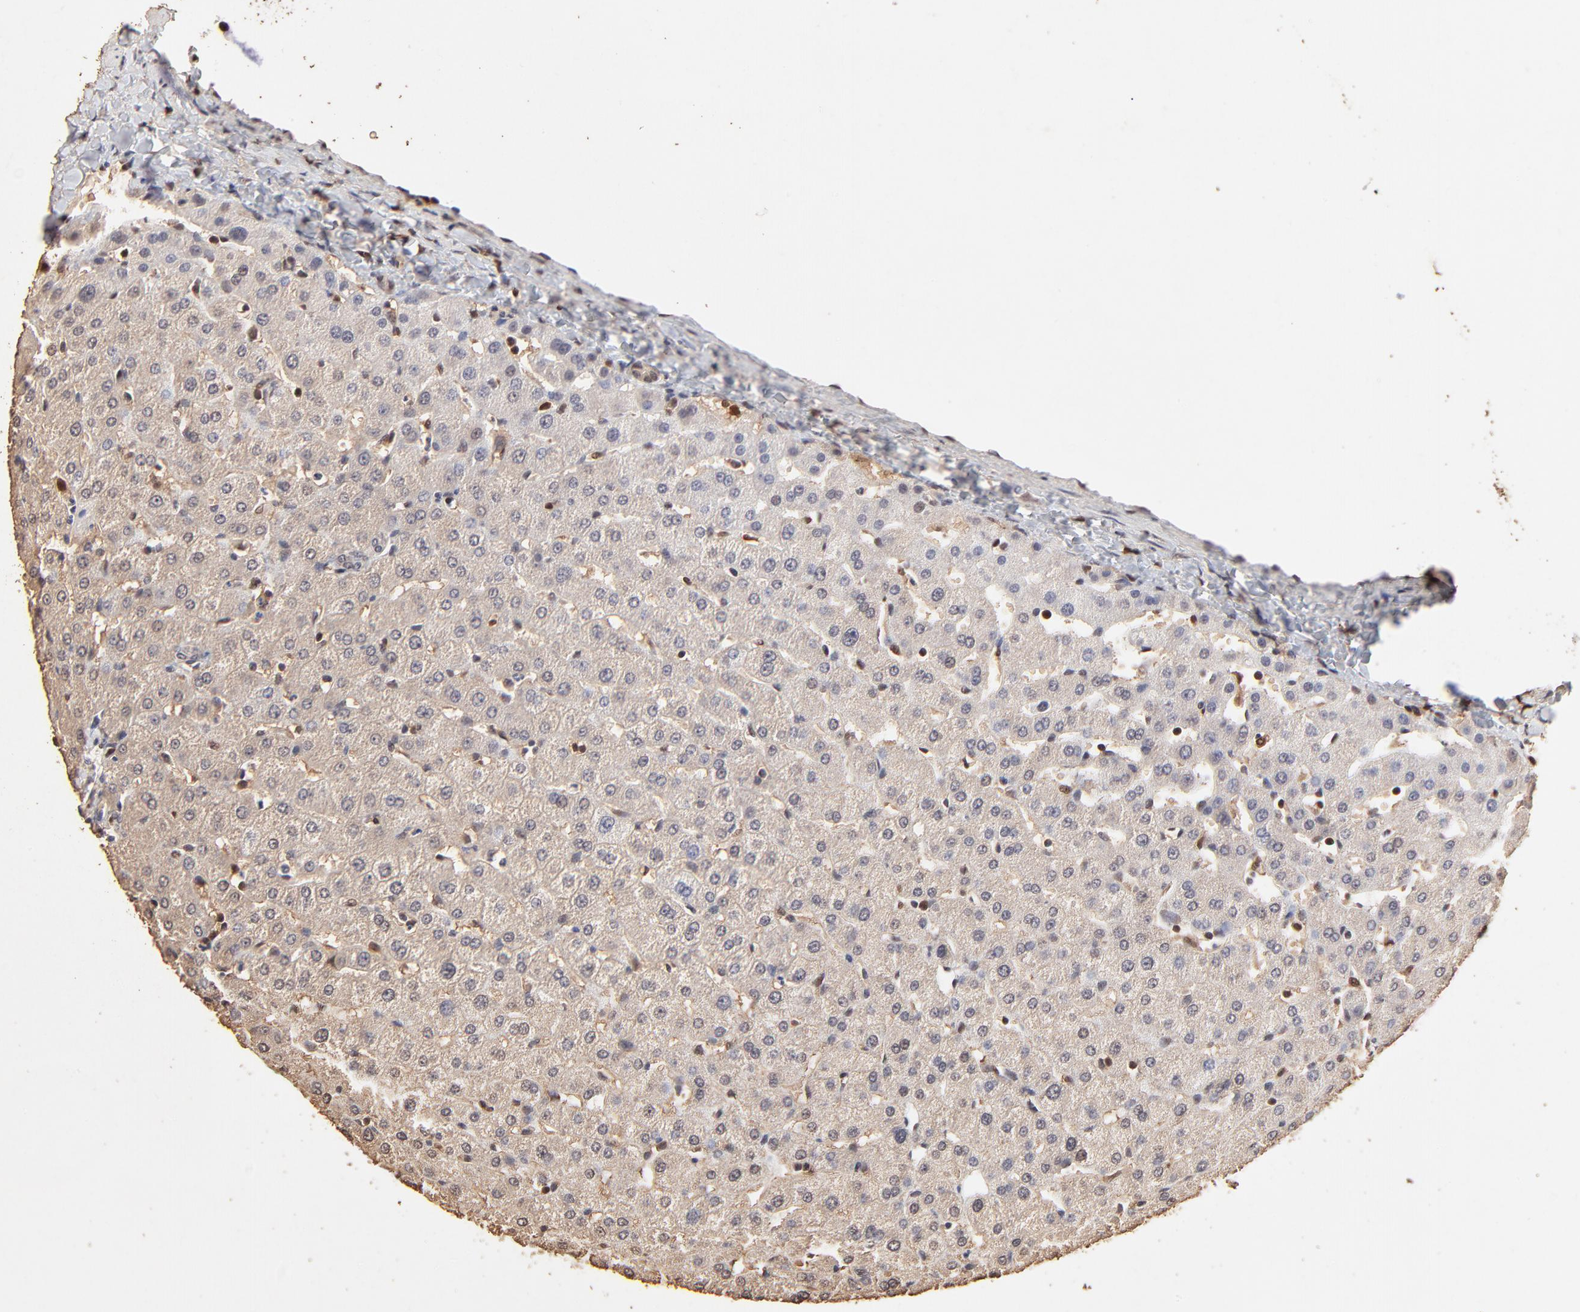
{"staining": {"intensity": "weak", "quantity": ">75%", "location": "cytoplasmic/membranous"}, "tissue": "liver", "cell_type": "Cholangiocytes", "image_type": "normal", "snomed": [{"axis": "morphology", "description": "Normal tissue, NOS"}, {"axis": "morphology", "description": "Fibrosis, NOS"}, {"axis": "topography", "description": "Liver"}], "caption": "IHC image of benign liver: liver stained using immunohistochemistry (IHC) reveals low levels of weak protein expression localized specifically in the cytoplasmic/membranous of cholangiocytes, appearing as a cytoplasmic/membranous brown color.", "gene": "CASP1", "patient": {"sex": "female", "age": 29}}